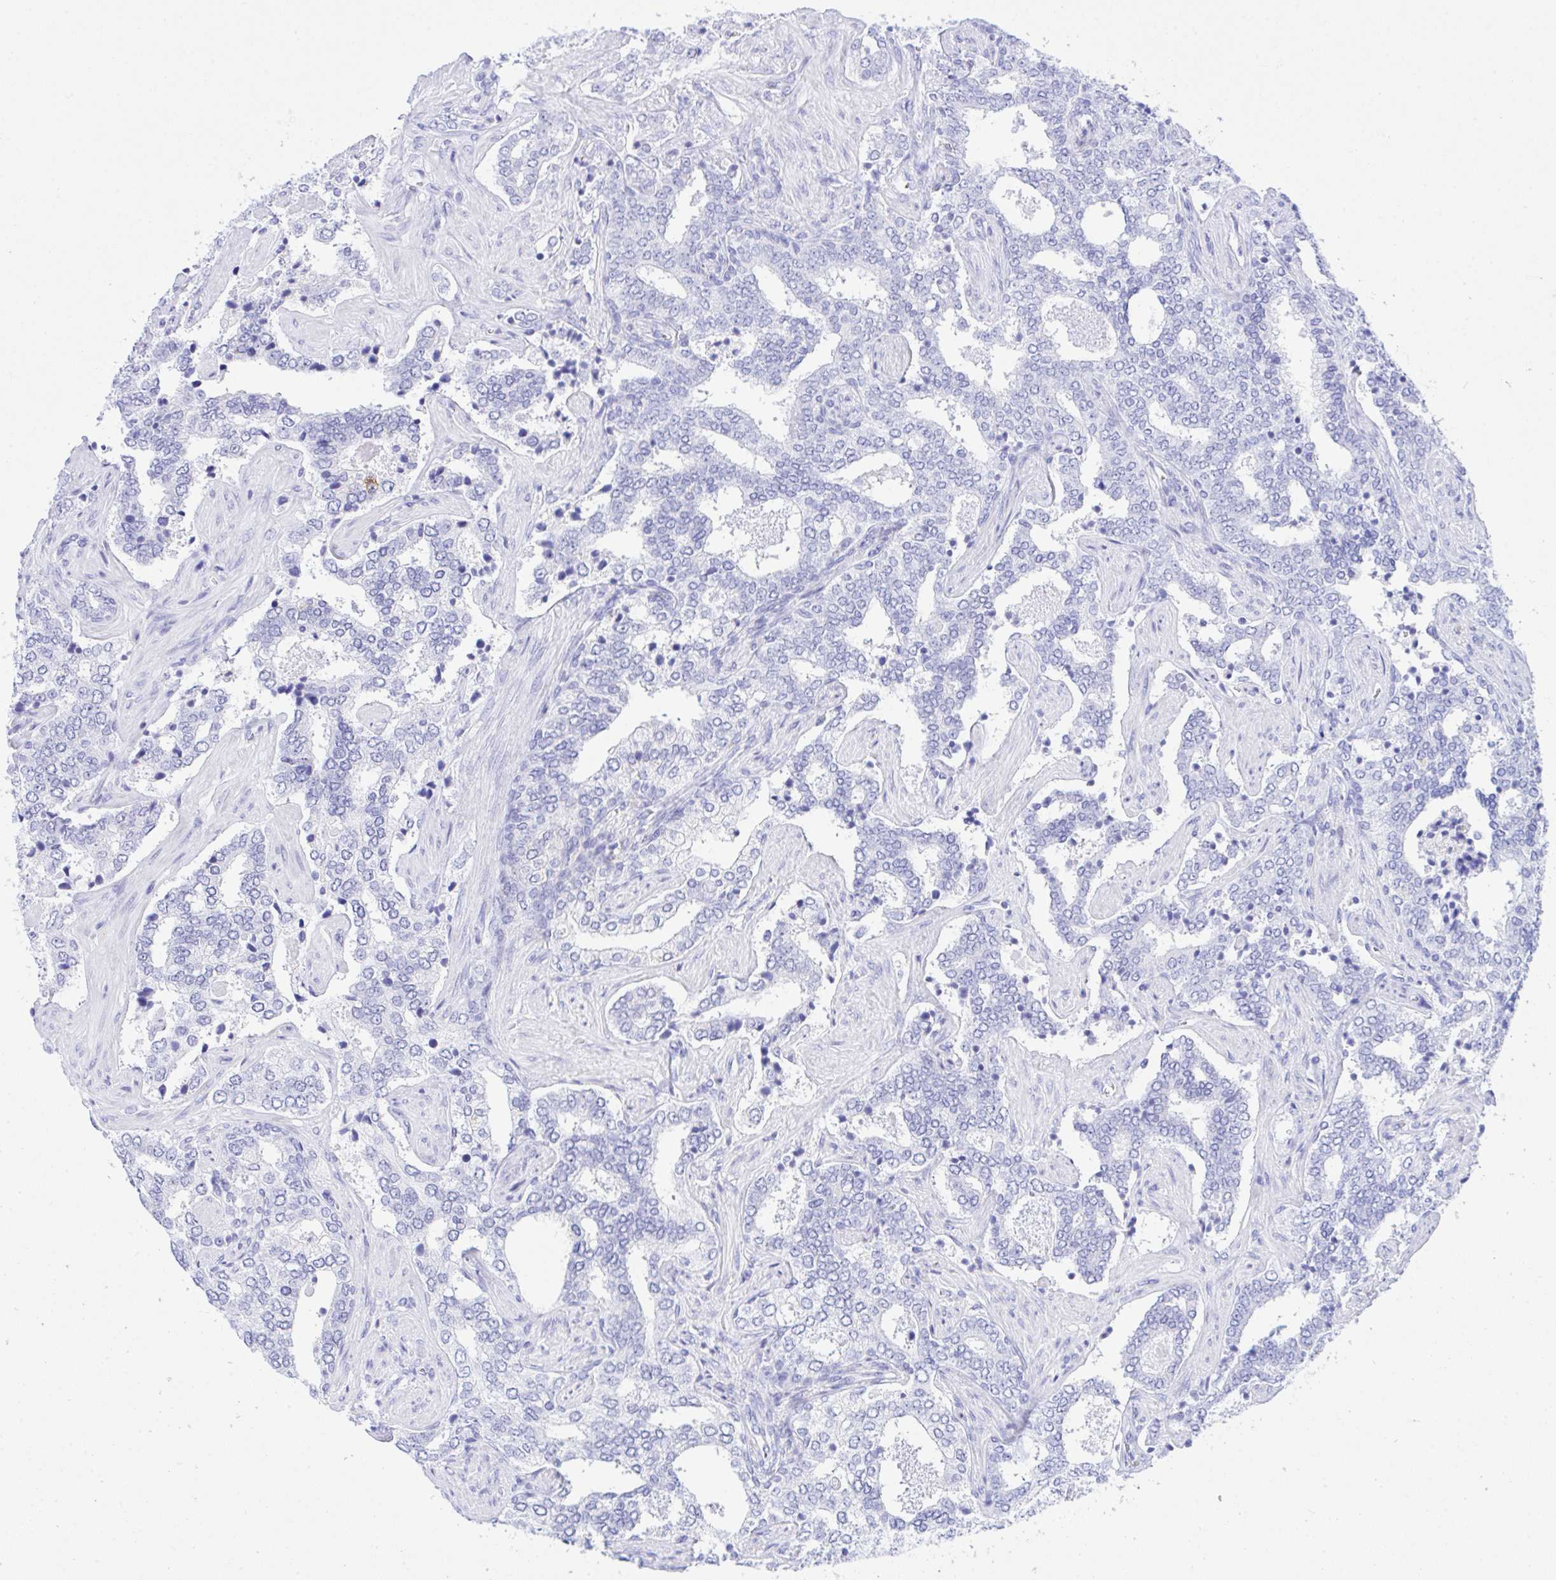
{"staining": {"intensity": "negative", "quantity": "none", "location": "none"}, "tissue": "prostate cancer", "cell_type": "Tumor cells", "image_type": "cancer", "snomed": [{"axis": "morphology", "description": "Adenocarcinoma, High grade"}, {"axis": "topography", "description": "Prostate"}], "caption": "This is a photomicrograph of immunohistochemistry staining of prostate cancer, which shows no expression in tumor cells.", "gene": "SELENOV", "patient": {"sex": "male", "age": 60}}